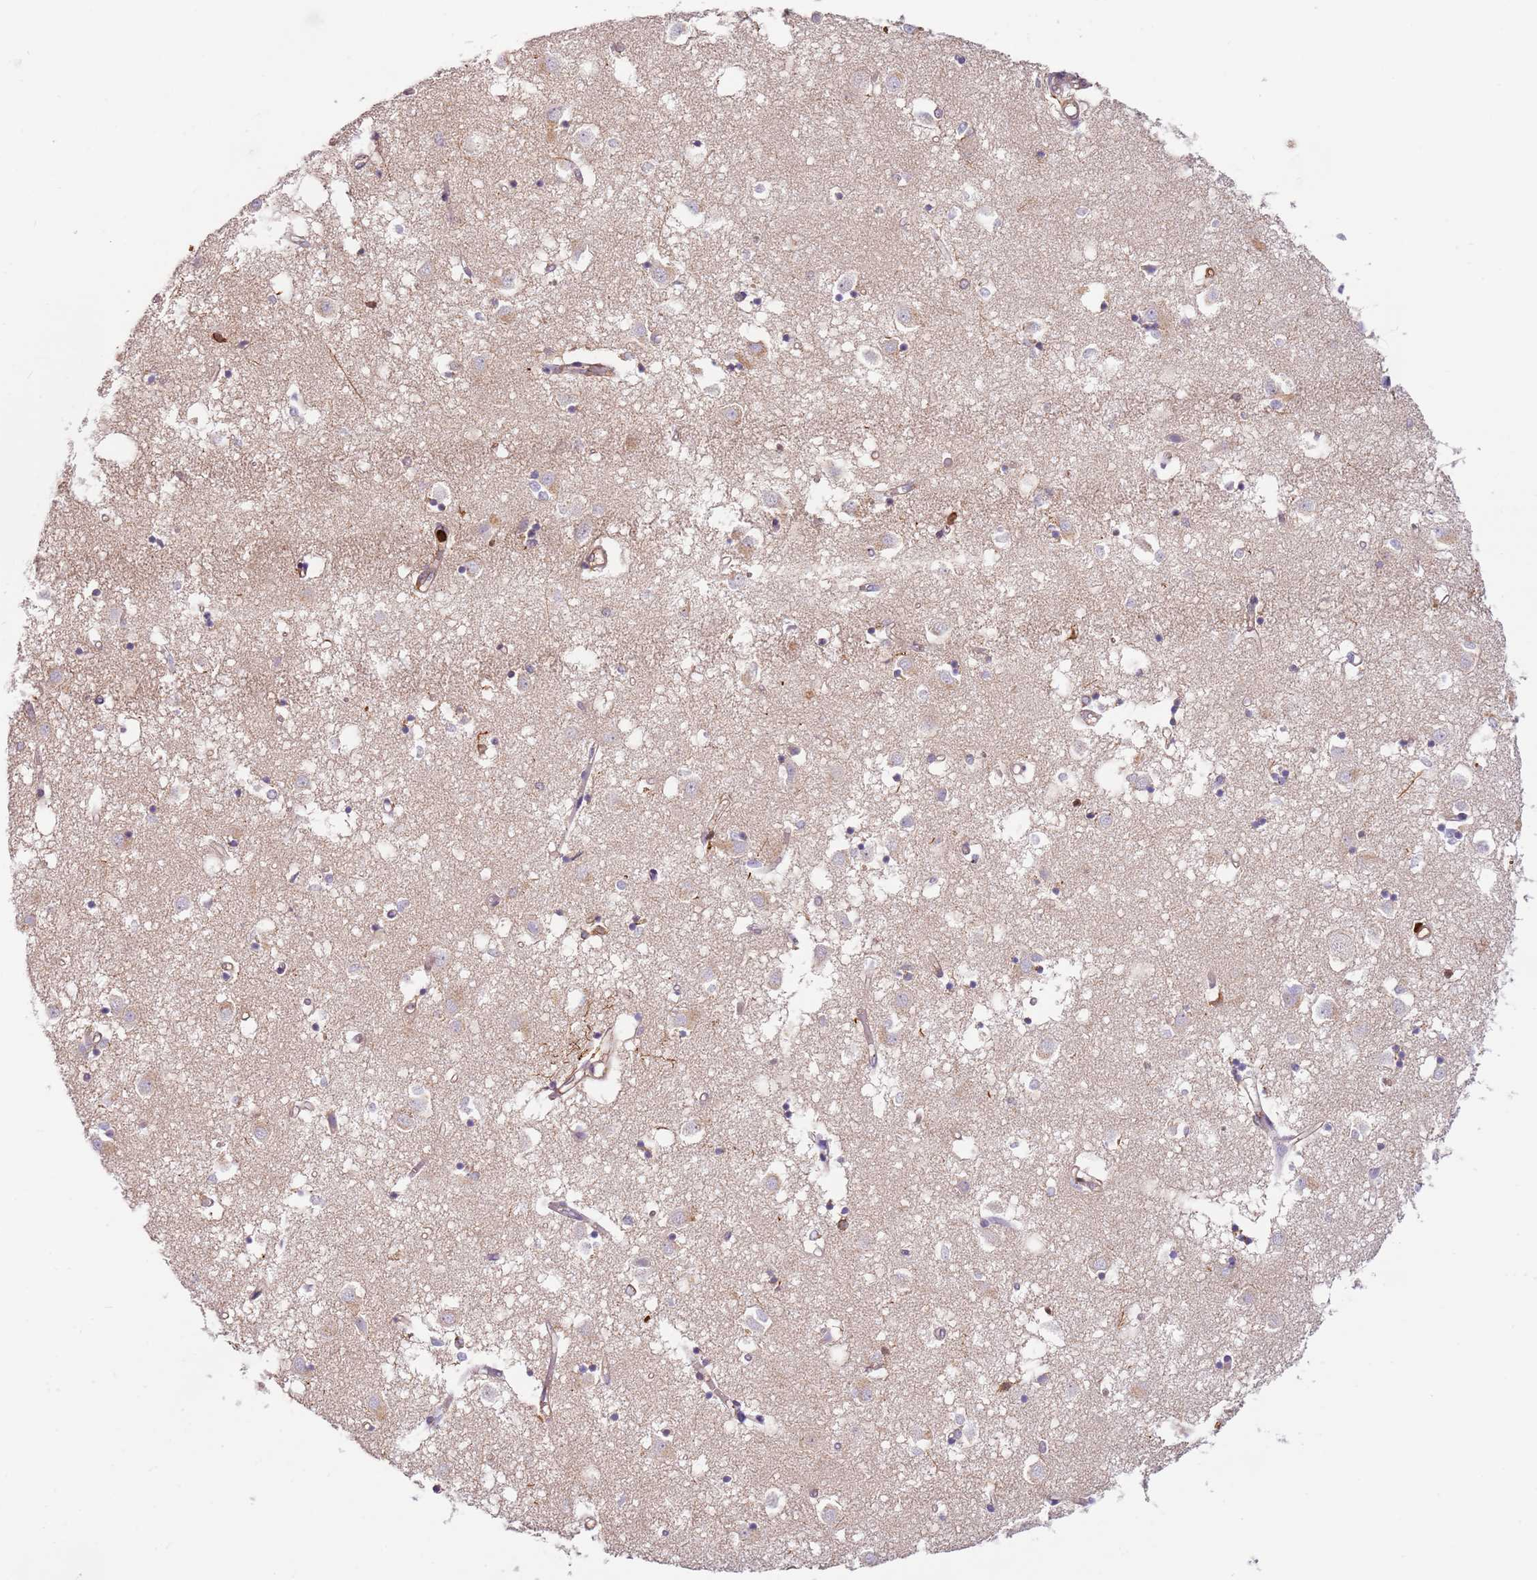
{"staining": {"intensity": "moderate", "quantity": "<25%", "location": "cytoplasmic/membranous"}, "tissue": "caudate", "cell_type": "Glial cells", "image_type": "normal", "snomed": [{"axis": "morphology", "description": "Normal tissue, NOS"}, {"axis": "topography", "description": "Lateral ventricle wall"}], "caption": "Protein staining of benign caudate shows moderate cytoplasmic/membranous expression in approximately <25% of glial cells. (Brightfield microscopy of DAB IHC at high magnification).", "gene": "OR6P1", "patient": {"sex": "male", "age": 70}}